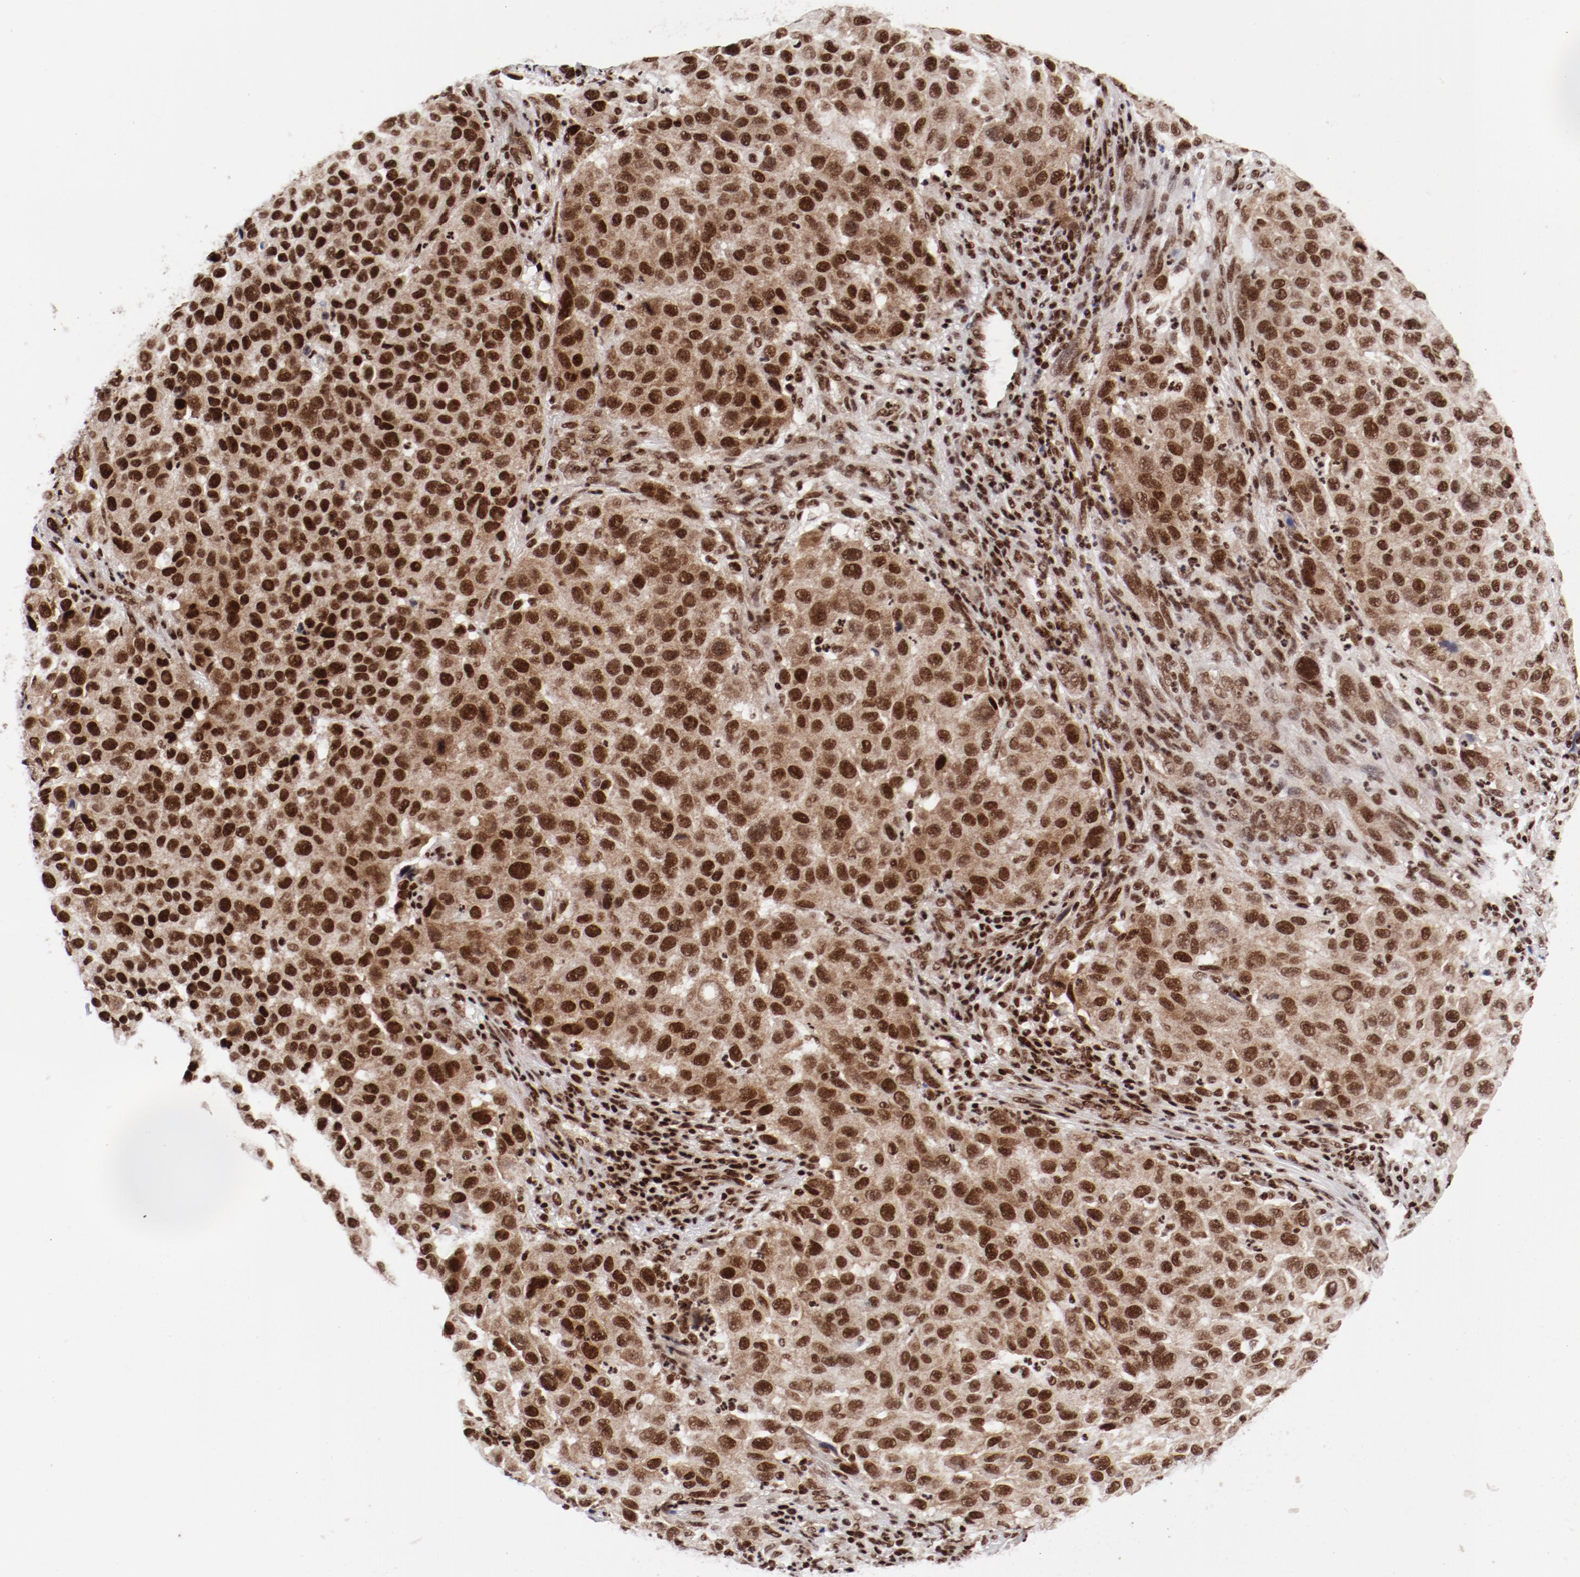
{"staining": {"intensity": "strong", "quantity": ">75%", "location": "nuclear"}, "tissue": "melanoma", "cell_type": "Tumor cells", "image_type": "cancer", "snomed": [{"axis": "morphology", "description": "Malignant melanoma, Metastatic site"}, {"axis": "topography", "description": "Lymph node"}], "caption": "Immunohistochemical staining of melanoma displays strong nuclear protein staining in about >75% of tumor cells.", "gene": "NFYB", "patient": {"sex": "male", "age": 61}}